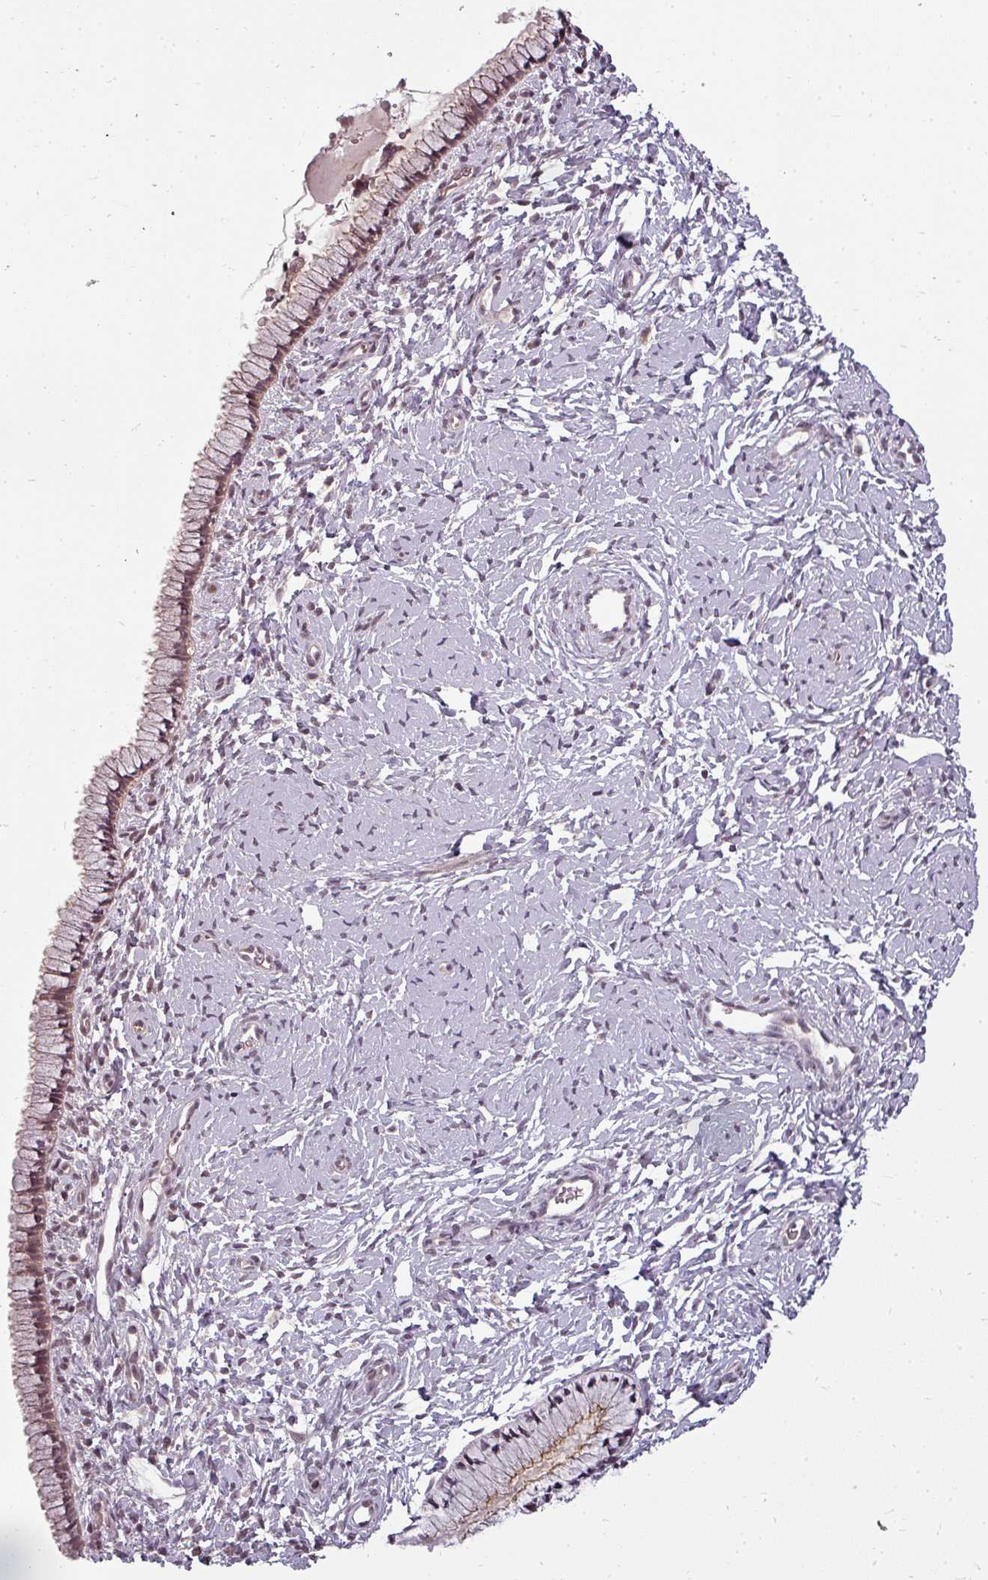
{"staining": {"intensity": "weak", "quantity": "25%-75%", "location": "cytoplasmic/membranous"}, "tissue": "cervix", "cell_type": "Glandular cells", "image_type": "normal", "snomed": [{"axis": "morphology", "description": "Normal tissue, NOS"}, {"axis": "topography", "description": "Cervix"}], "caption": "IHC staining of normal cervix, which displays low levels of weak cytoplasmic/membranous expression in approximately 25%-75% of glandular cells indicating weak cytoplasmic/membranous protein staining. The staining was performed using DAB (3,3'-diaminobenzidine) (brown) for protein detection and nuclei were counterstained in hematoxylin (blue).", "gene": "CLIC1", "patient": {"sex": "female", "age": 33}}